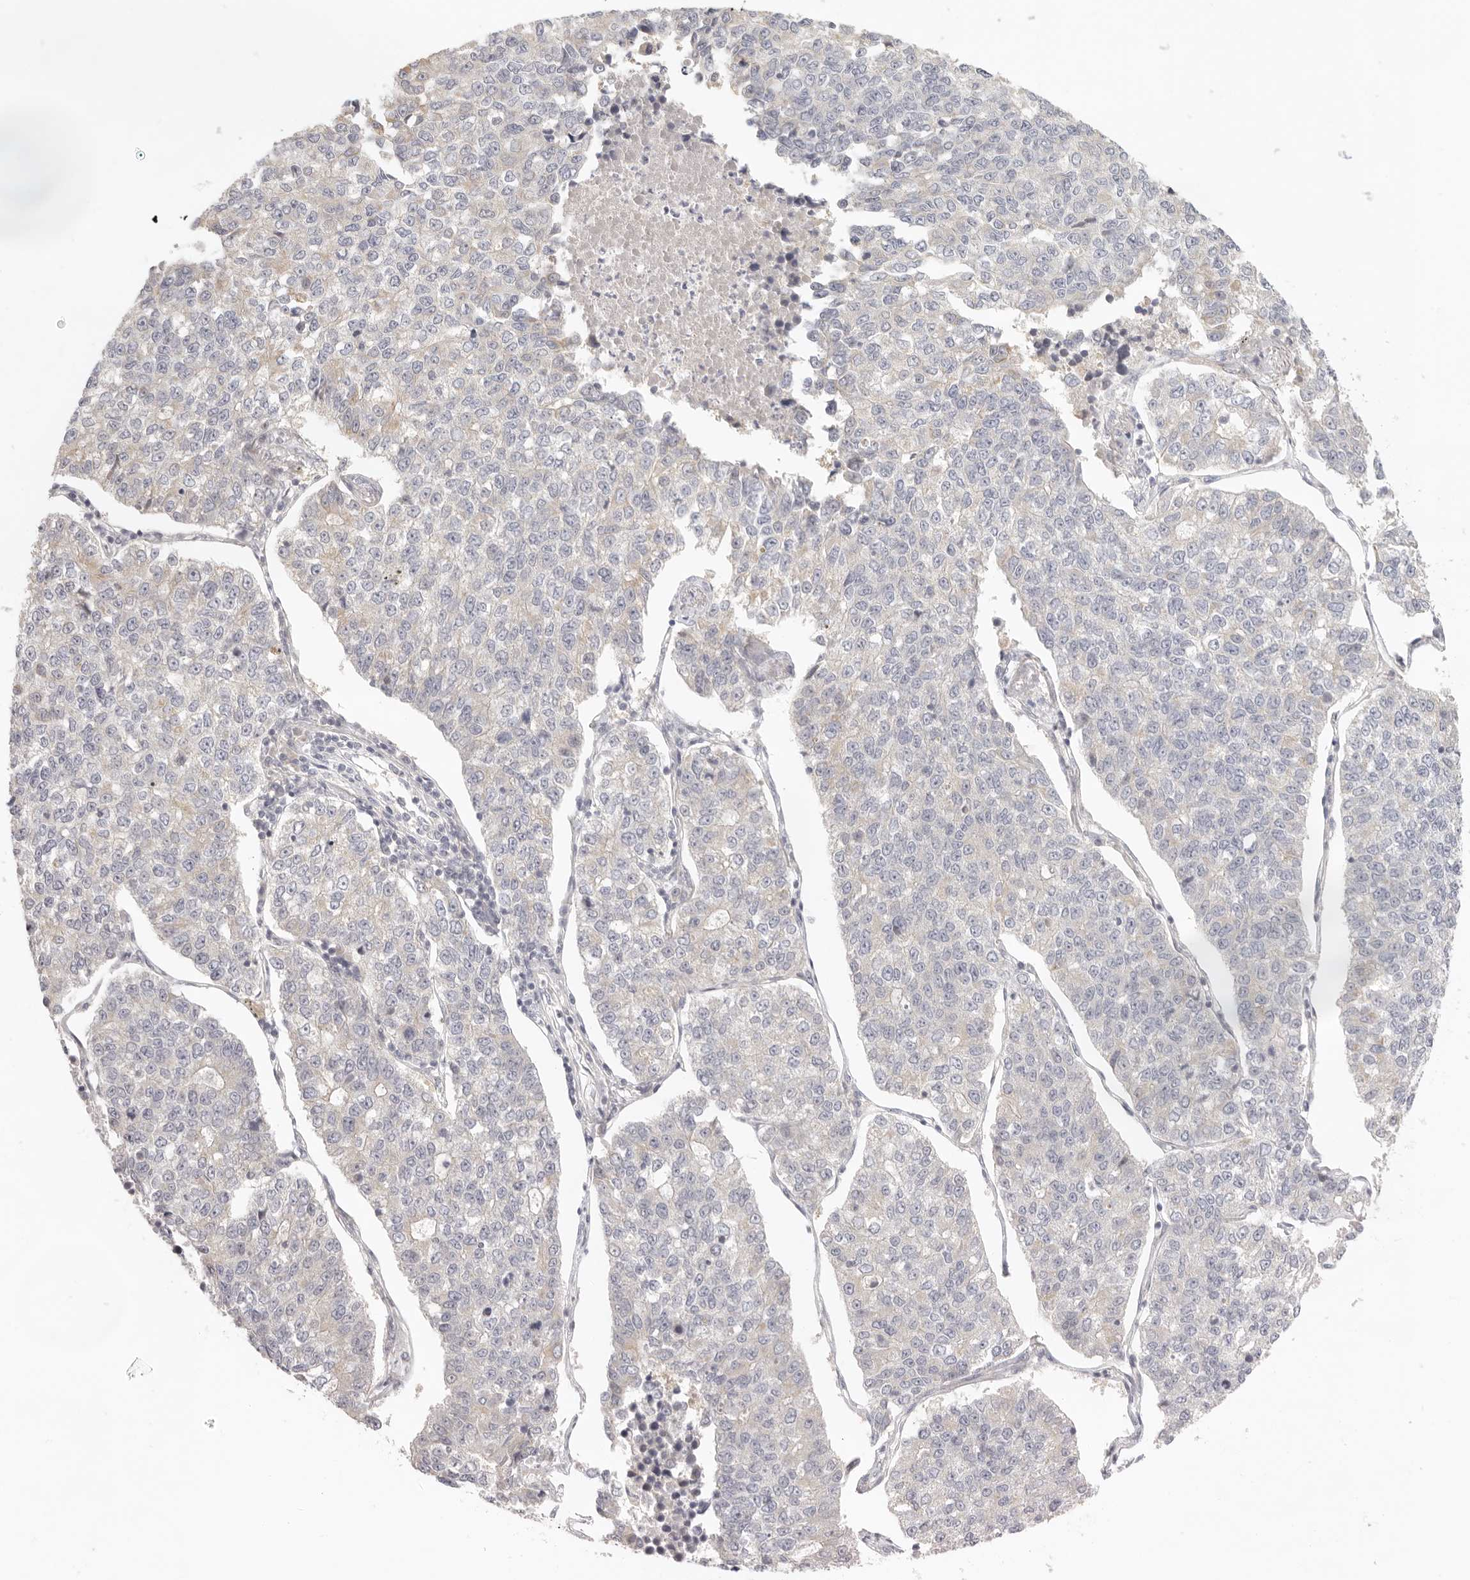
{"staining": {"intensity": "negative", "quantity": "none", "location": "none"}, "tissue": "lung cancer", "cell_type": "Tumor cells", "image_type": "cancer", "snomed": [{"axis": "morphology", "description": "Adenocarcinoma, NOS"}, {"axis": "topography", "description": "Lung"}], "caption": "Image shows no protein expression in tumor cells of lung cancer tissue.", "gene": "AHDC1", "patient": {"sex": "male", "age": 49}}